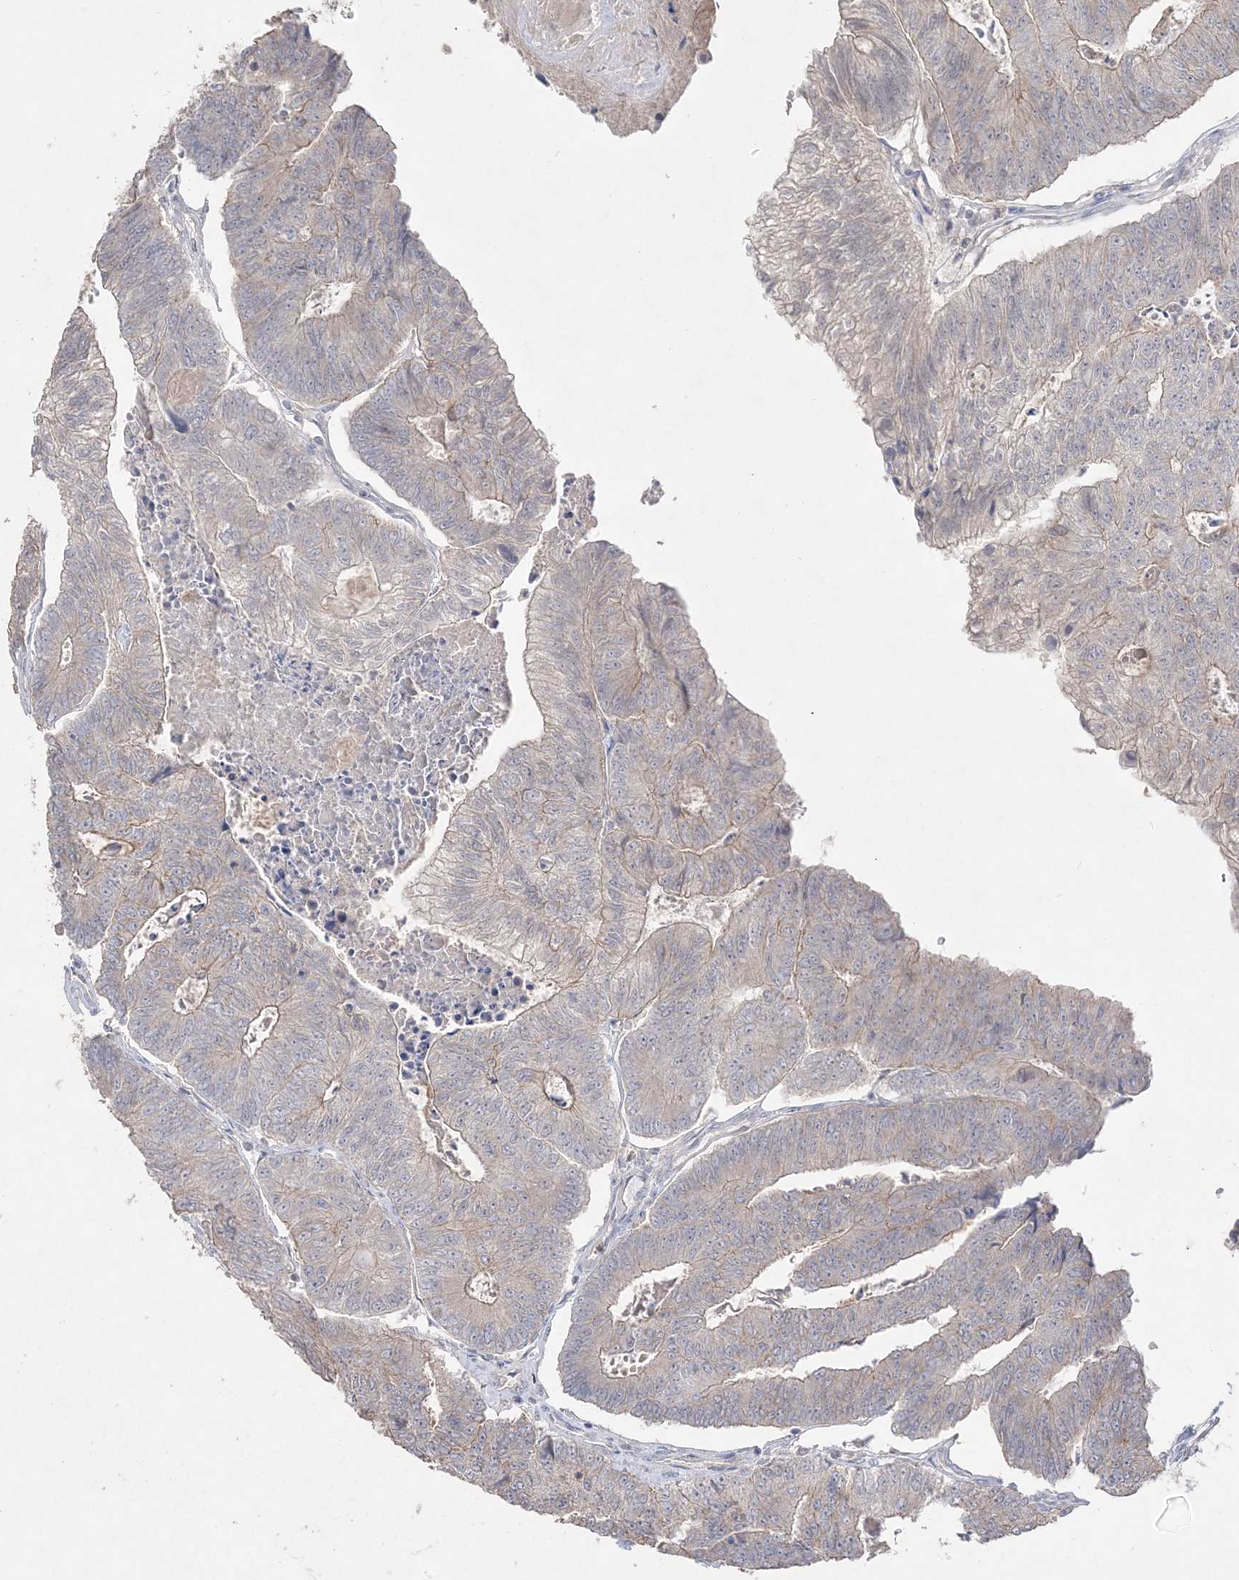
{"staining": {"intensity": "weak", "quantity": "25%-75%", "location": "cytoplasmic/membranous"}, "tissue": "colorectal cancer", "cell_type": "Tumor cells", "image_type": "cancer", "snomed": [{"axis": "morphology", "description": "Adenocarcinoma, NOS"}, {"axis": "topography", "description": "Colon"}], "caption": "Immunohistochemistry (IHC) of human adenocarcinoma (colorectal) reveals low levels of weak cytoplasmic/membranous staining in about 25%-75% of tumor cells.", "gene": "SH3BP4", "patient": {"sex": "female", "age": 67}}